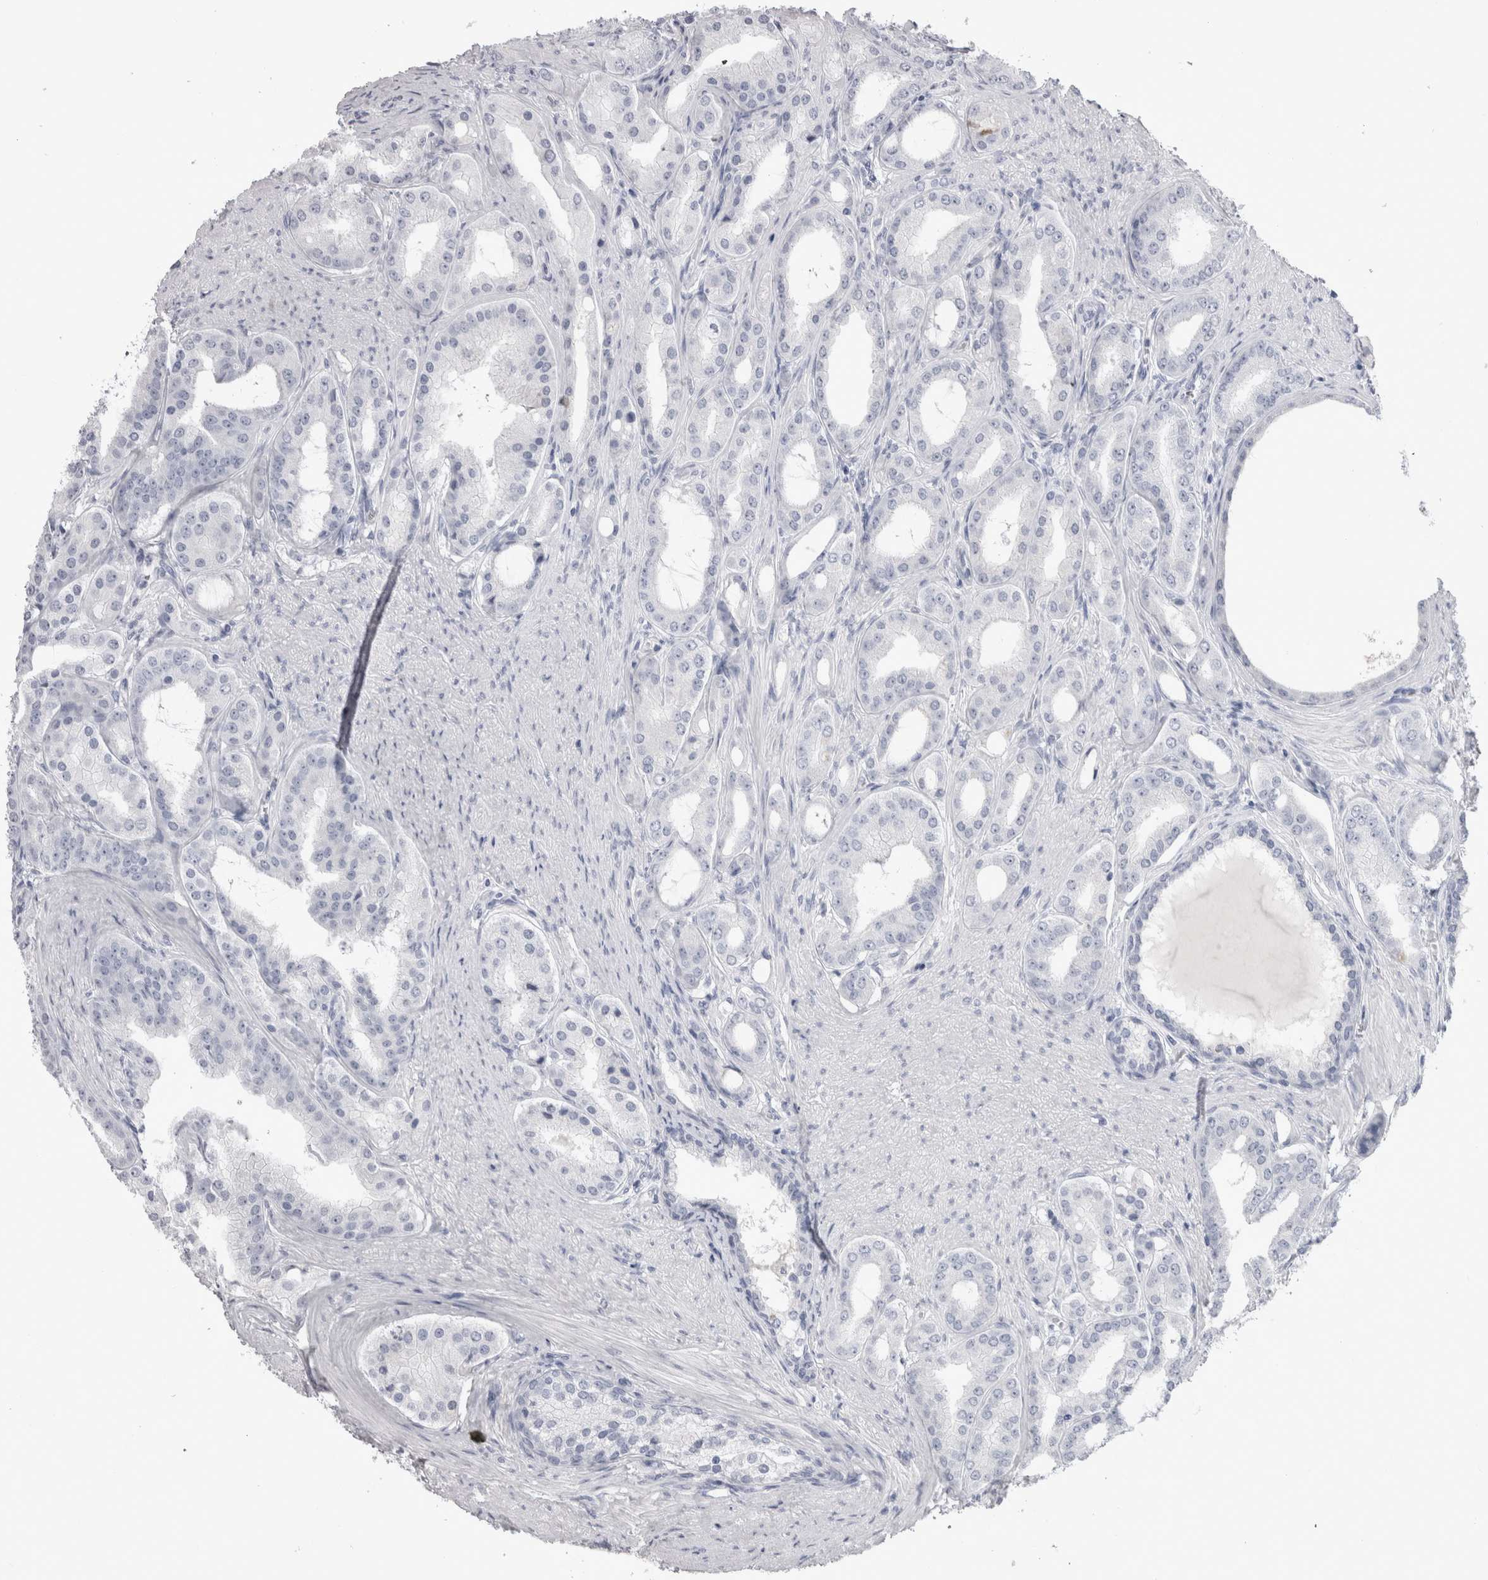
{"staining": {"intensity": "negative", "quantity": "none", "location": "none"}, "tissue": "prostate cancer", "cell_type": "Tumor cells", "image_type": "cancer", "snomed": [{"axis": "morphology", "description": "Adenocarcinoma, High grade"}, {"axis": "topography", "description": "Prostate"}], "caption": "Tumor cells are negative for protein expression in human prostate cancer.", "gene": "ADAM2", "patient": {"sex": "male", "age": 60}}